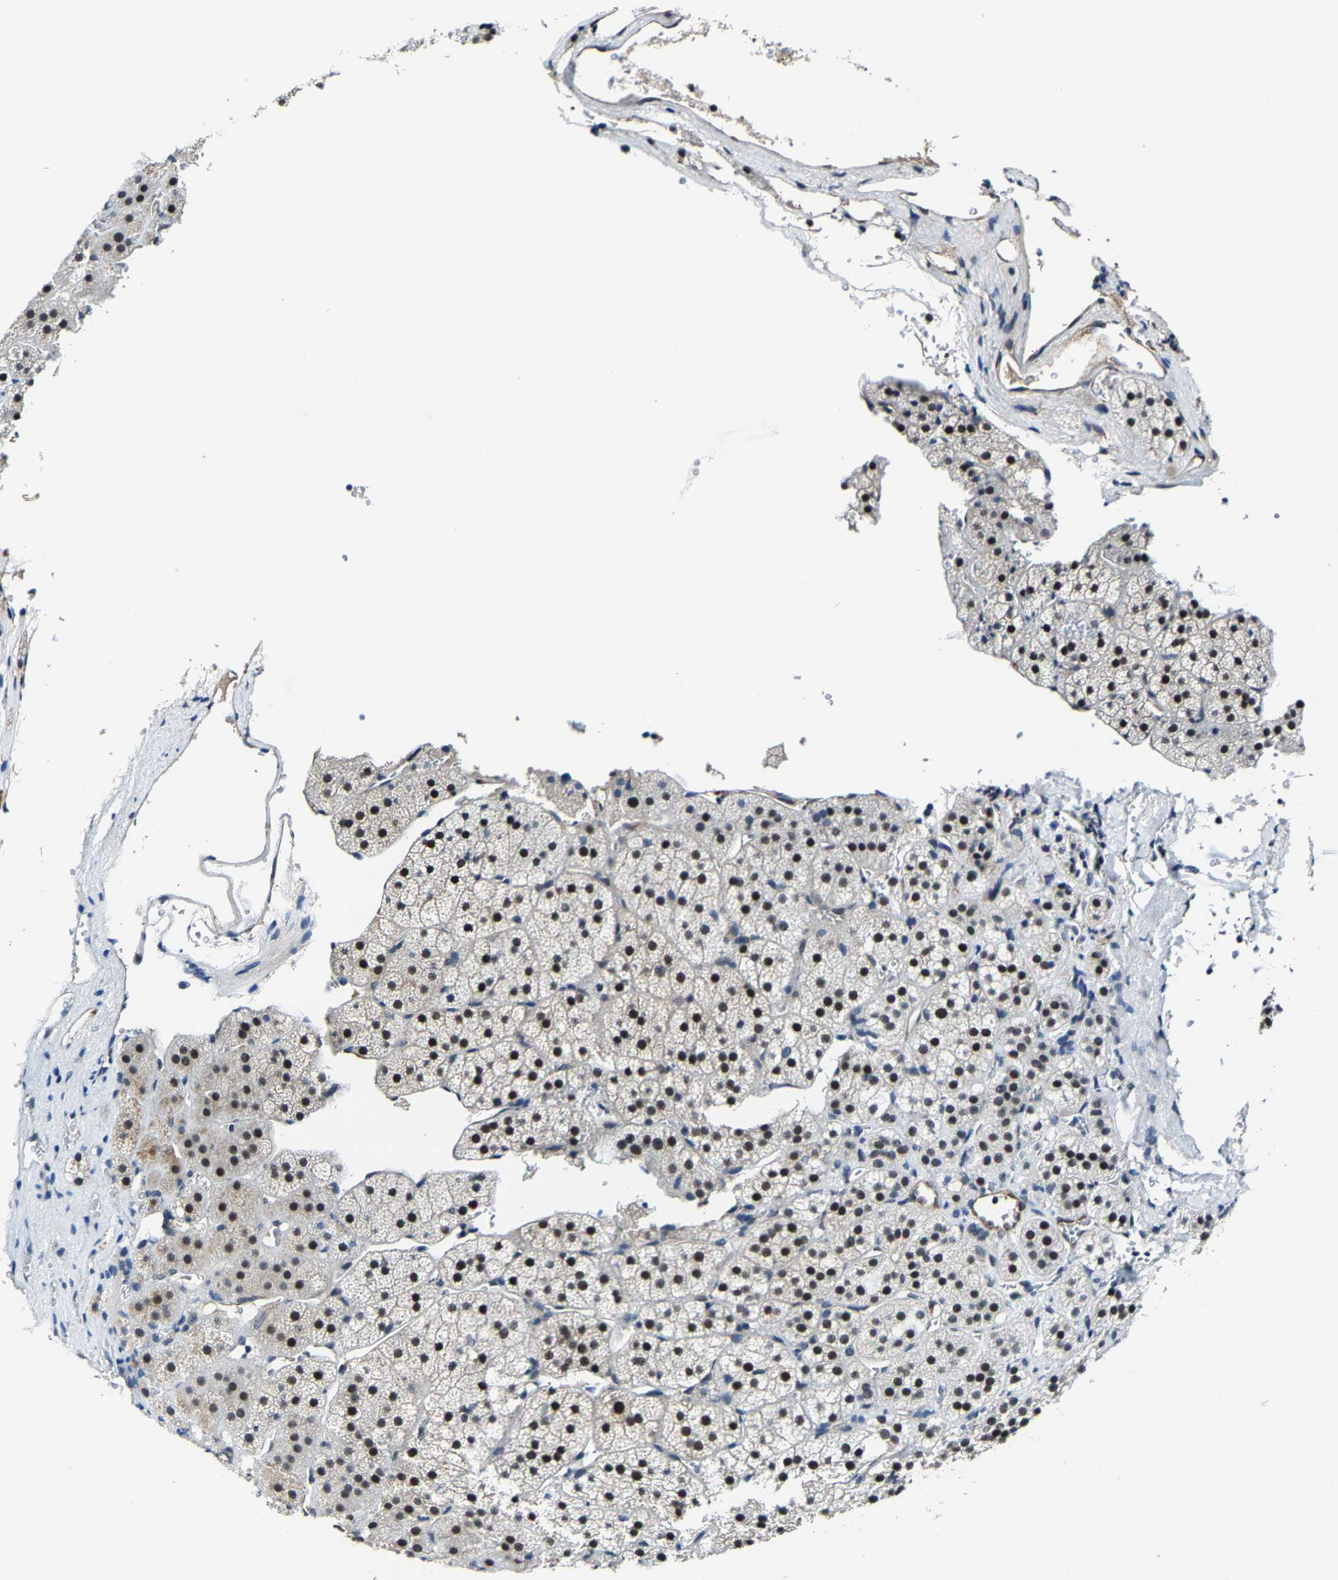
{"staining": {"intensity": "moderate", "quantity": "25%-75%", "location": "cytoplasmic/membranous,nuclear"}, "tissue": "adrenal gland", "cell_type": "Glandular cells", "image_type": "normal", "snomed": [{"axis": "morphology", "description": "Normal tissue, NOS"}, {"axis": "topography", "description": "Adrenal gland"}], "caption": "Human adrenal gland stained with a brown dye exhibits moderate cytoplasmic/membranous,nuclear positive expression in approximately 25%-75% of glandular cells.", "gene": "METTL1", "patient": {"sex": "female", "age": 44}}